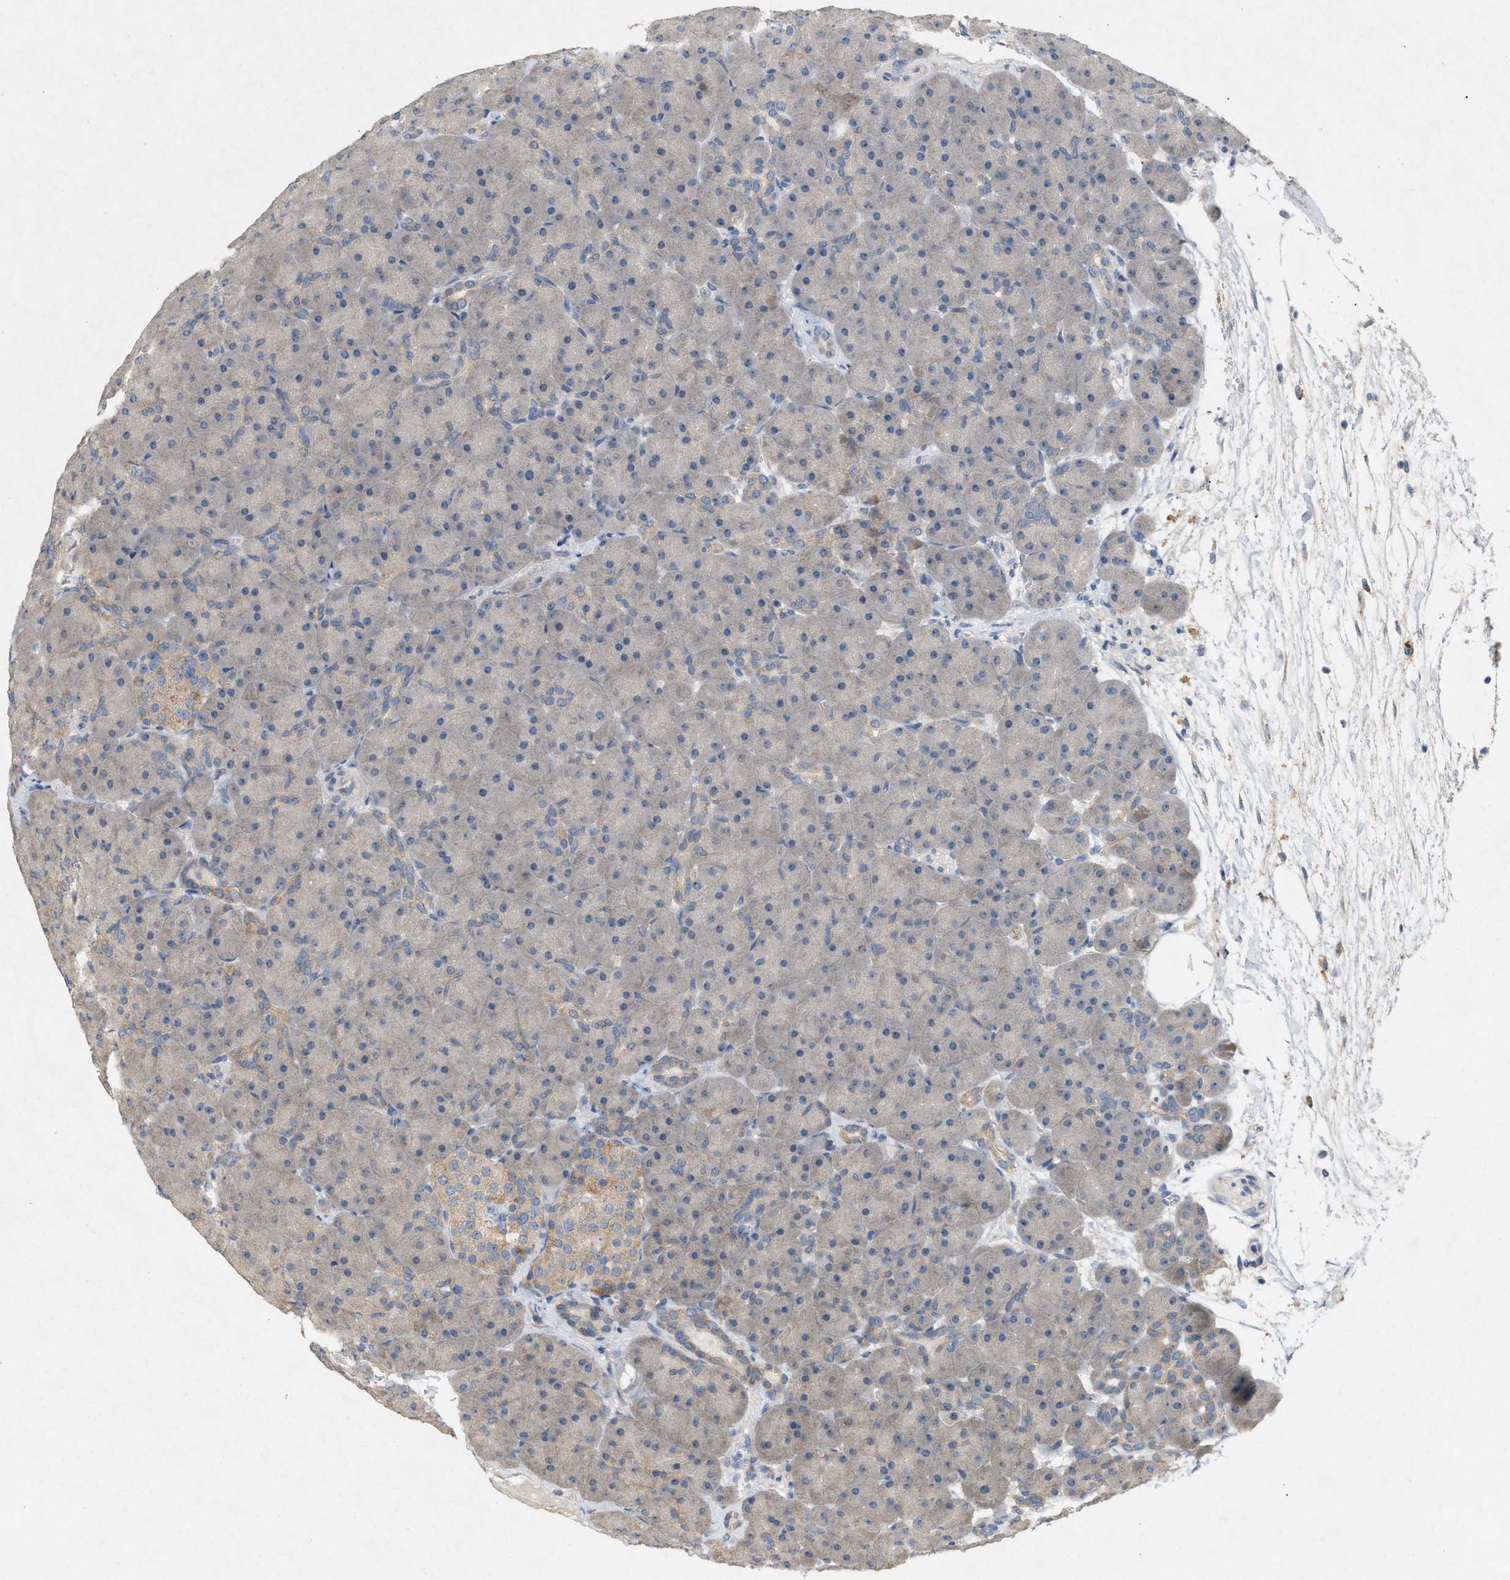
{"staining": {"intensity": "negative", "quantity": "none", "location": "none"}, "tissue": "pancreas", "cell_type": "Exocrine glandular cells", "image_type": "normal", "snomed": [{"axis": "morphology", "description": "Normal tissue, NOS"}, {"axis": "topography", "description": "Pancreas"}], "caption": "This is a photomicrograph of immunohistochemistry staining of unremarkable pancreas, which shows no expression in exocrine glandular cells.", "gene": "DCAF7", "patient": {"sex": "male", "age": 66}}